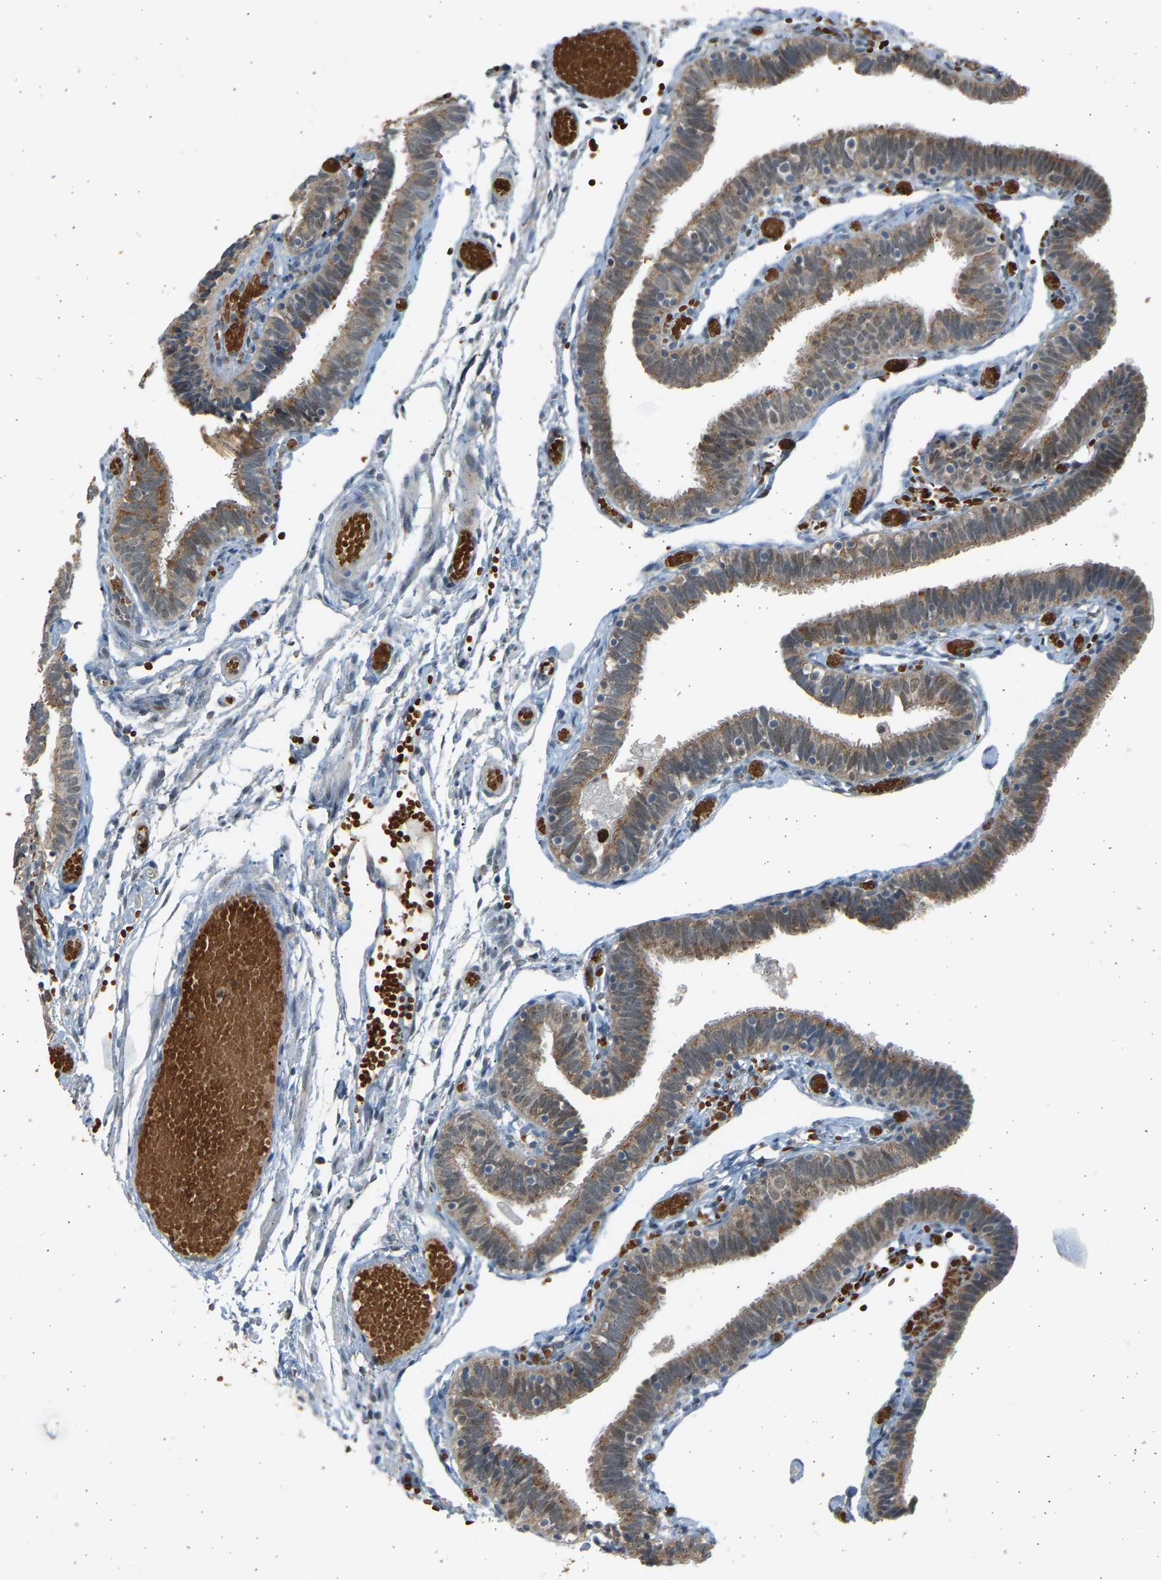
{"staining": {"intensity": "moderate", "quantity": ">75%", "location": "cytoplasmic/membranous"}, "tissue": "fallopian tube", "cell_type": "Glandular cells", "image_type": "normal", "snomed": [{"axis": "morphology", "description": "Normal tissue, NOS"}, {"axis": "topography", "description": "Fallopian tube"}], "caption": "Immunohistochemical staining of unremarkable human fallopian tube reveals >75% levels of moderate cytoplasmic/membranous protein staining in about >75% of glandular cells.", "gene": "BIRC2", "patient": {"sex": "female", "age": 46}}